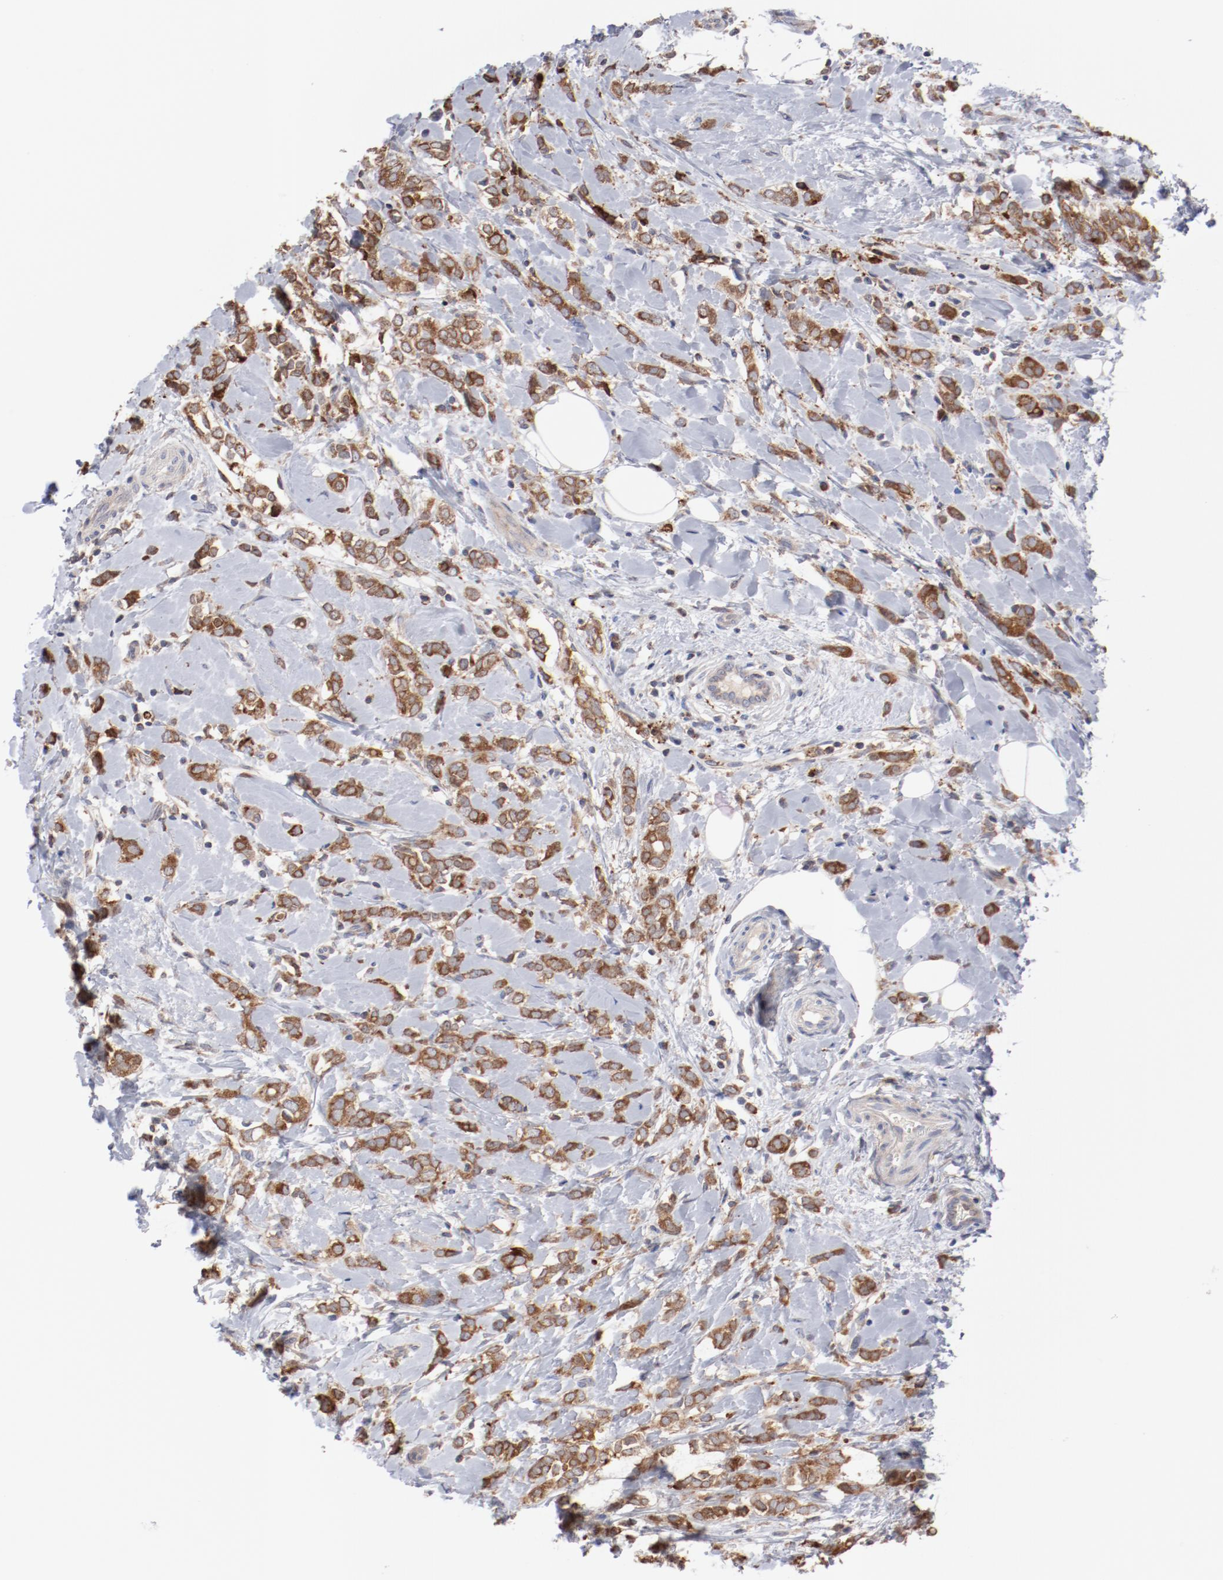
{"staining": {"intensity": "moderate", "quantity": ">75%", "location": "cytoplasmic/membranous"}, "tissue": "breast cancer", "cell_type": "Tumor cells", "image_type": "cancer", "snomed": [{"axis": "morphology", "description": "Normal tissue, NOS"}, {"axis": "morphology", "description": "Lobular carcinoma"}, {"axis": "topography", "description": "Breast"}], "caption": "IHC (DAB) staining of breast lobular carcinoma displays moderate cytoplasmic/membranous protein positivity in approximately >75% of tumor cells.", "gene": "PPFIBP2", "patient": {"sex": "female", "age": 47}}